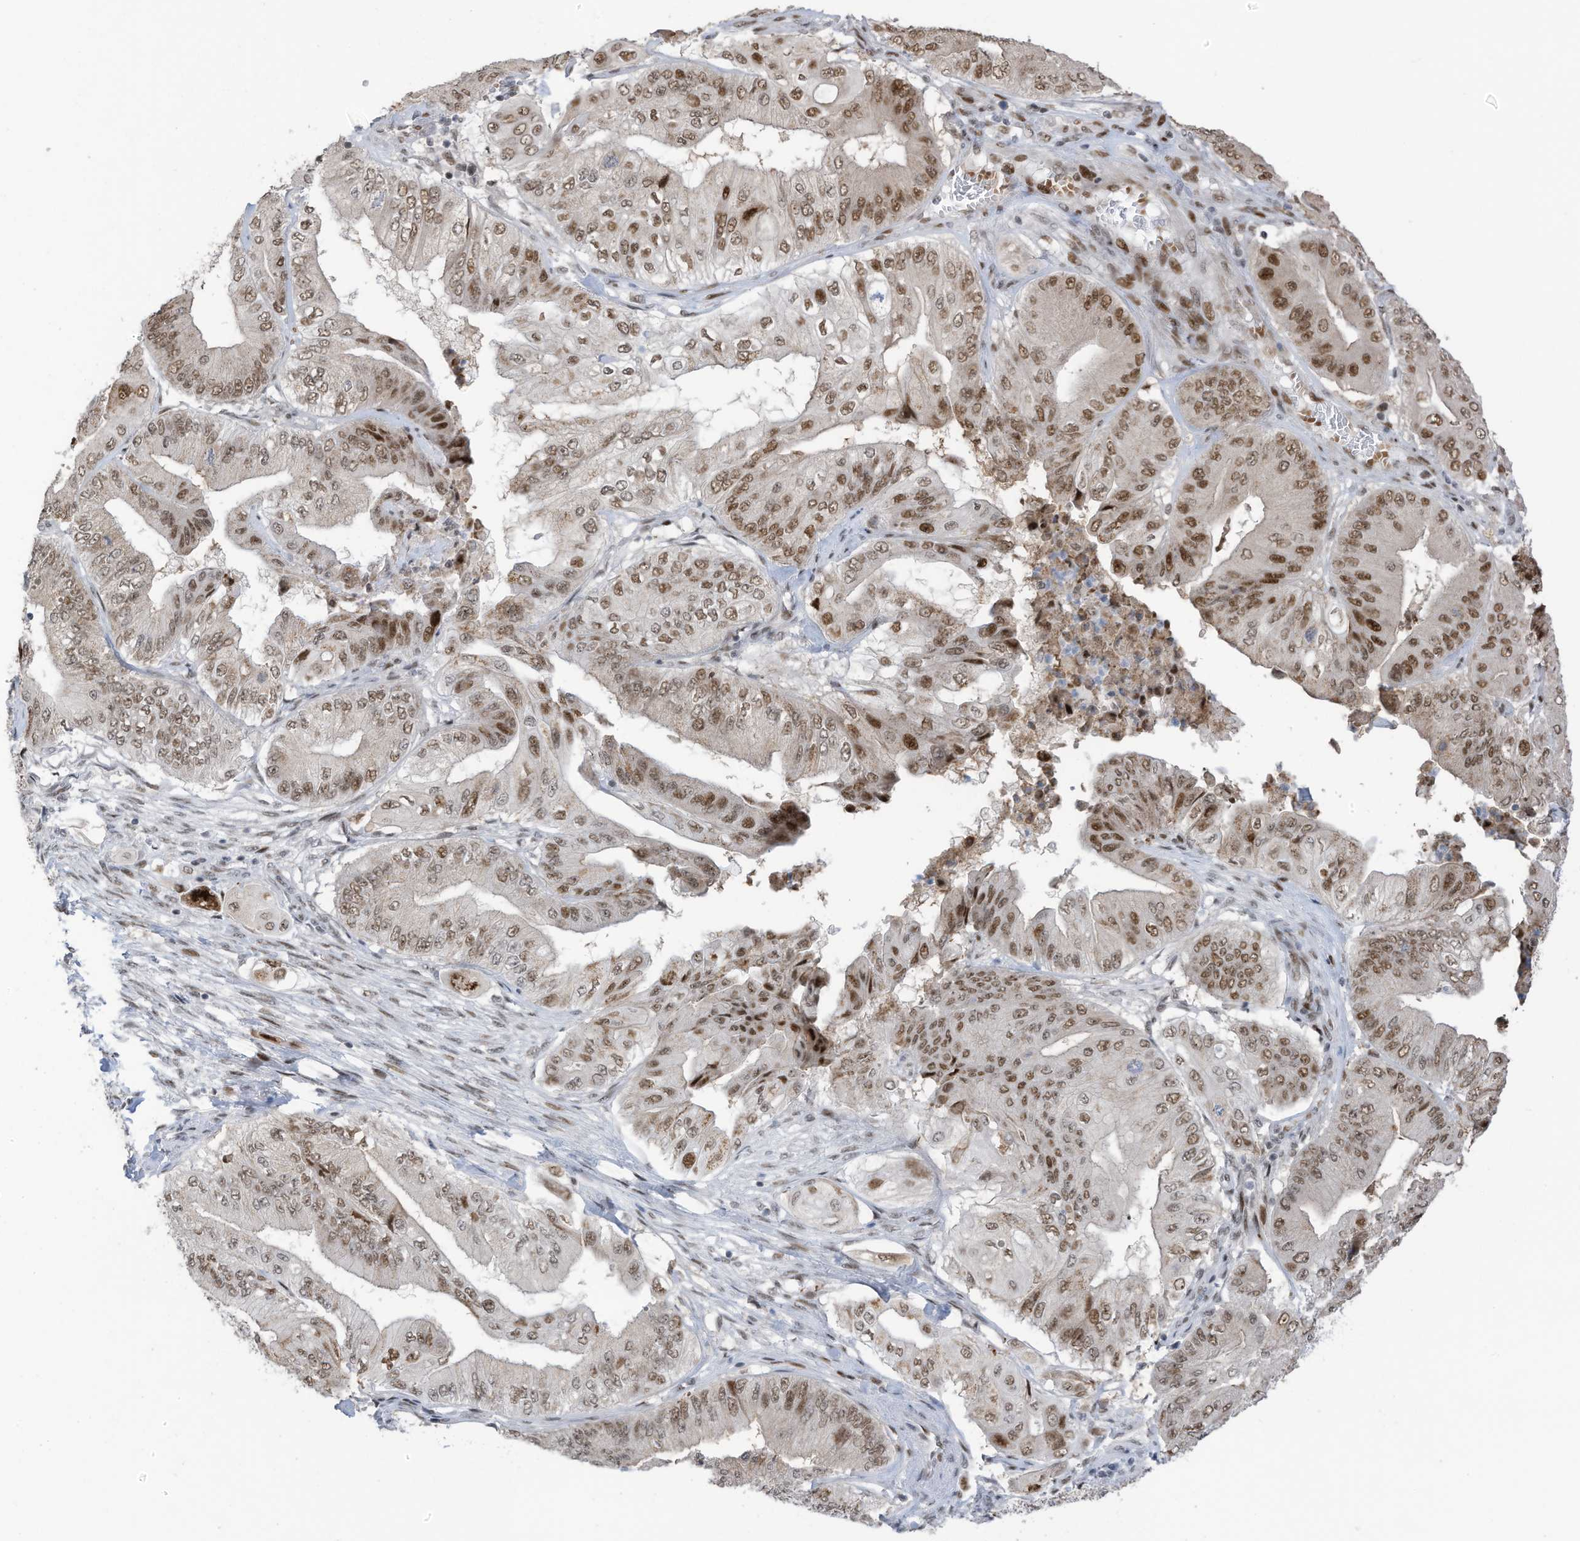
{"staining": {"intensity": "moderate", "quantity": ">75%", "location": "cytoplasmic/membranous,nuclear"}, "tissue": "pancreatic cancer", "cell_type": "Tumor cells", "image_type": "cancer", "snomed": [{"axis": "morphology", "description": "Adenocarcinoma, NOS"}, {"axis": "topography", "description": "Pancreas"}], "caption": "Immunohistochemistry of pancreatic cancer demonstrates medium levels of moderate cytoplasmic/membranous and nuclear staining in about >75% of tumor cells.", "gene": "ZCWPW2", "patient": {"sex": "female", "age": 77}}